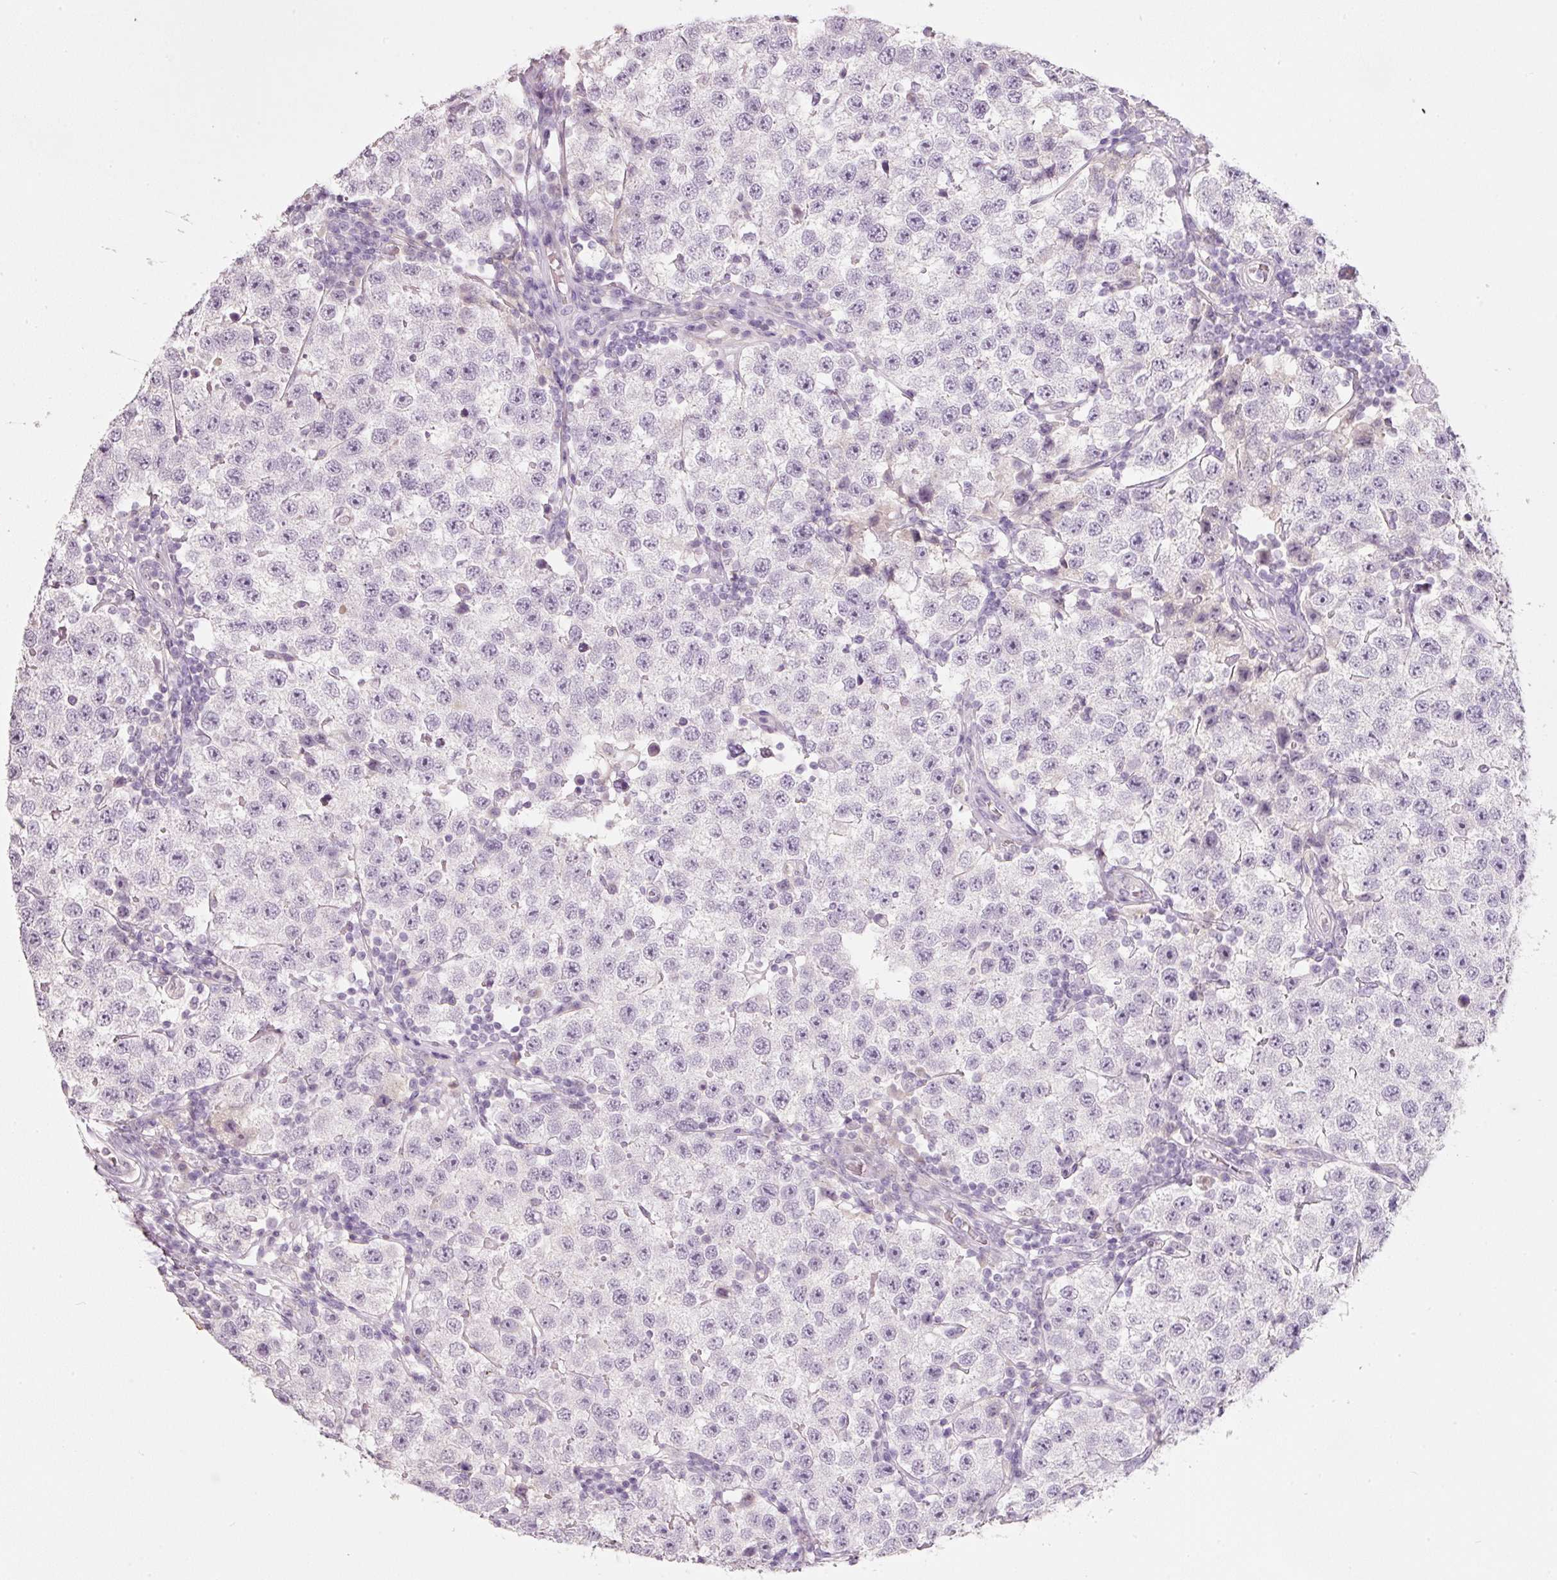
{"staining": {"intensity": "negative", "quantity": "none", "location": "none"}, "tissue": "testis cancer", "cell_type": "Tumor cells", "image_type": "cancer", "snomed": [{"axis": "morphology", "description": "Seminoma, NOS"}, {"axis": "topography", "description": "Testis"}], "caption": "Protein analysis of testis cancer (seminoma) demonstrates no significant positivity in tumor cells. (IHC, brightfield microscopy, high magnification).", "gene": "ENSG00000206549", "patient": {"sex": "male", "age": 34}}